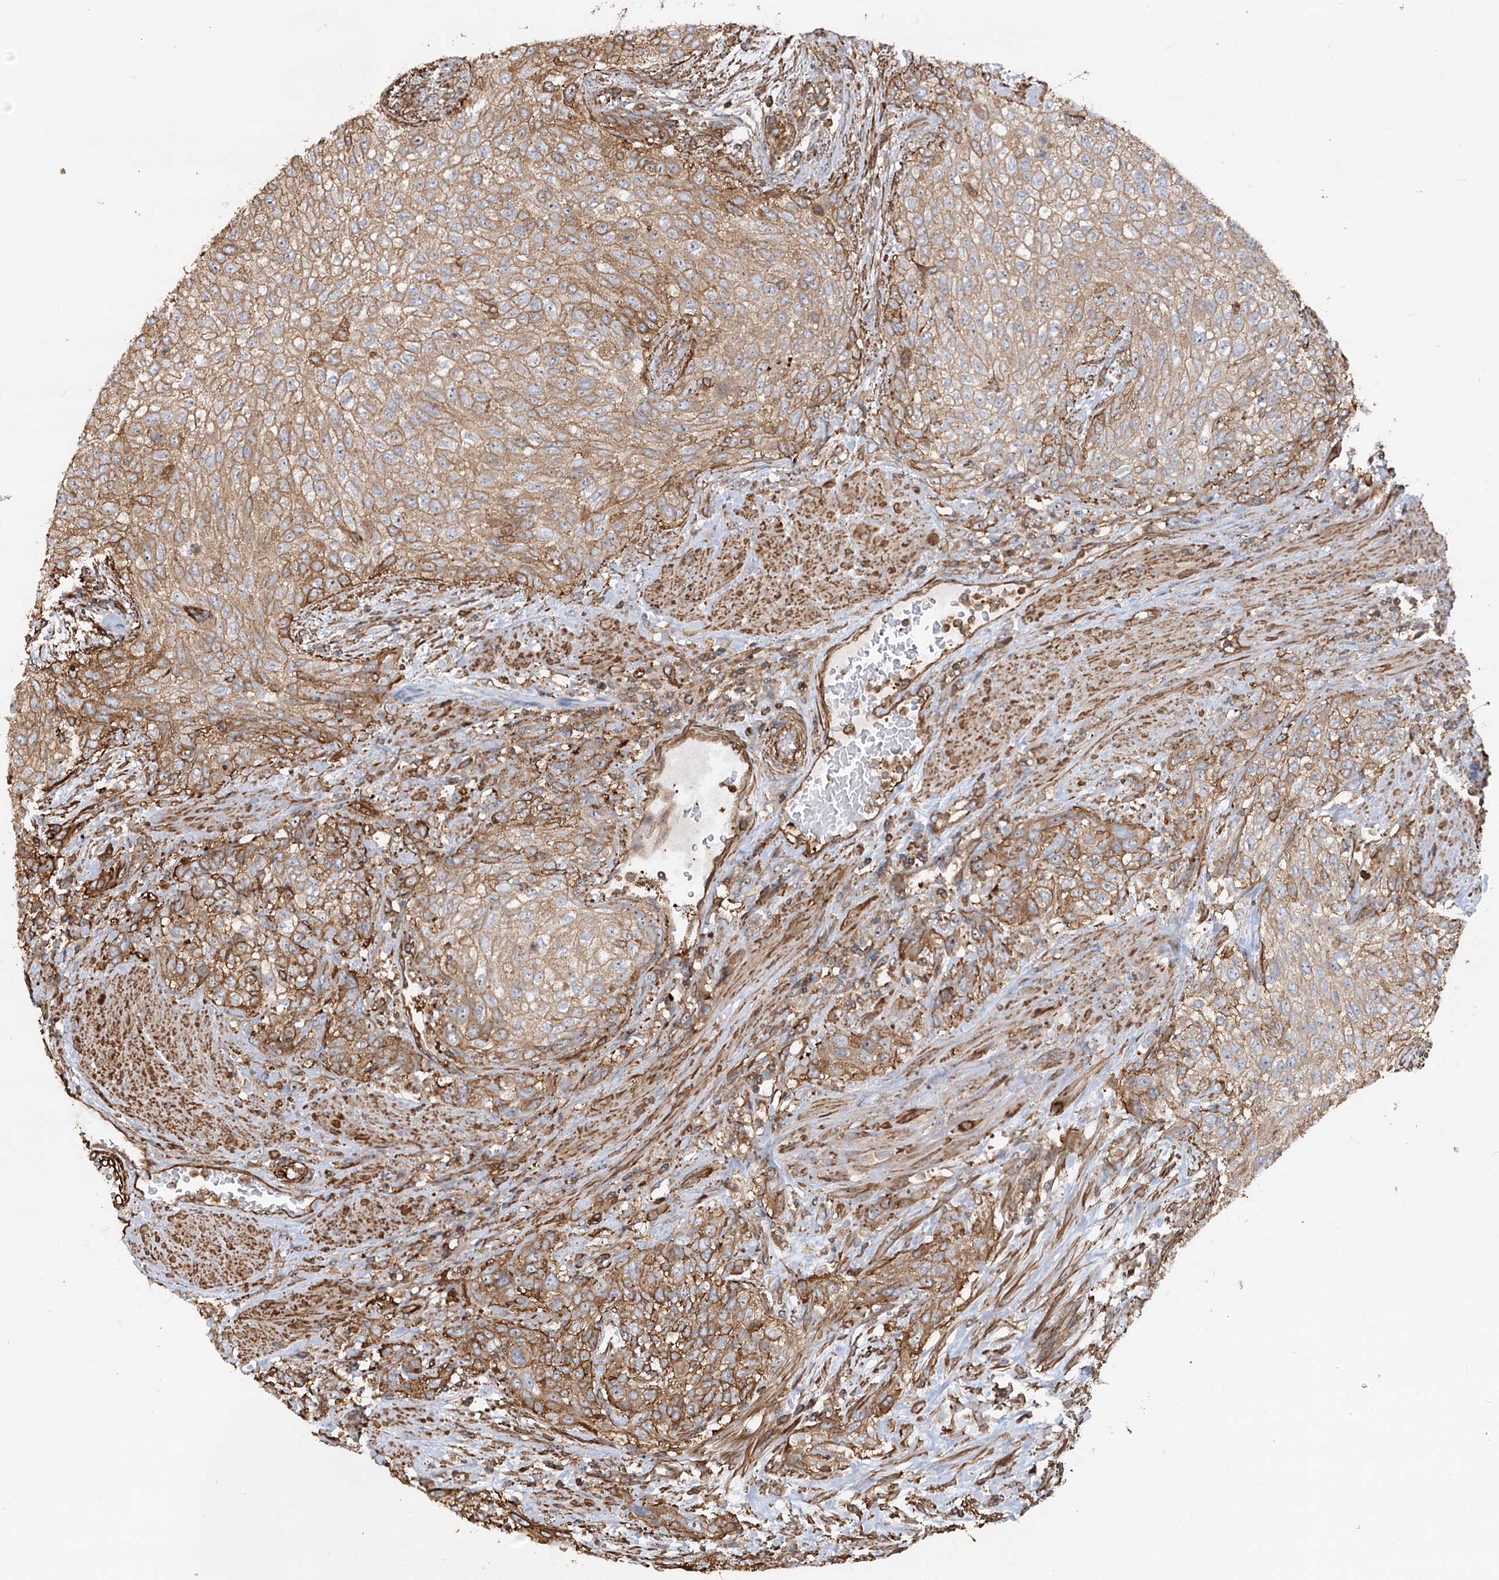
{"staining": {"intensity": "moderate", "quantity": ">75%", "location": "cytoplasmic/membranous"}, "tissue": "urothelial cancer", "cell_type": "Tumor cells", "image_type": "cancer", "snomed": [{"axis": "morphology", "description": "Urothelial carcinoma, High grade"}, {"axis": "topography", "description": "Urinary bladder"}], "caption": "High-power microscopy captured an IHC histopathology image of urothelial carcinoma (high-grade), revealing moderate cytoplasmic/membranous positivity in about >75% of tumor cells. The staining is performed using DAB brown chromogen to label protein expression. The nuclei are counter-stained blue using hematoxylin.", "gene": "WDR36", "patient": {"sex": "male", "age": 35}}